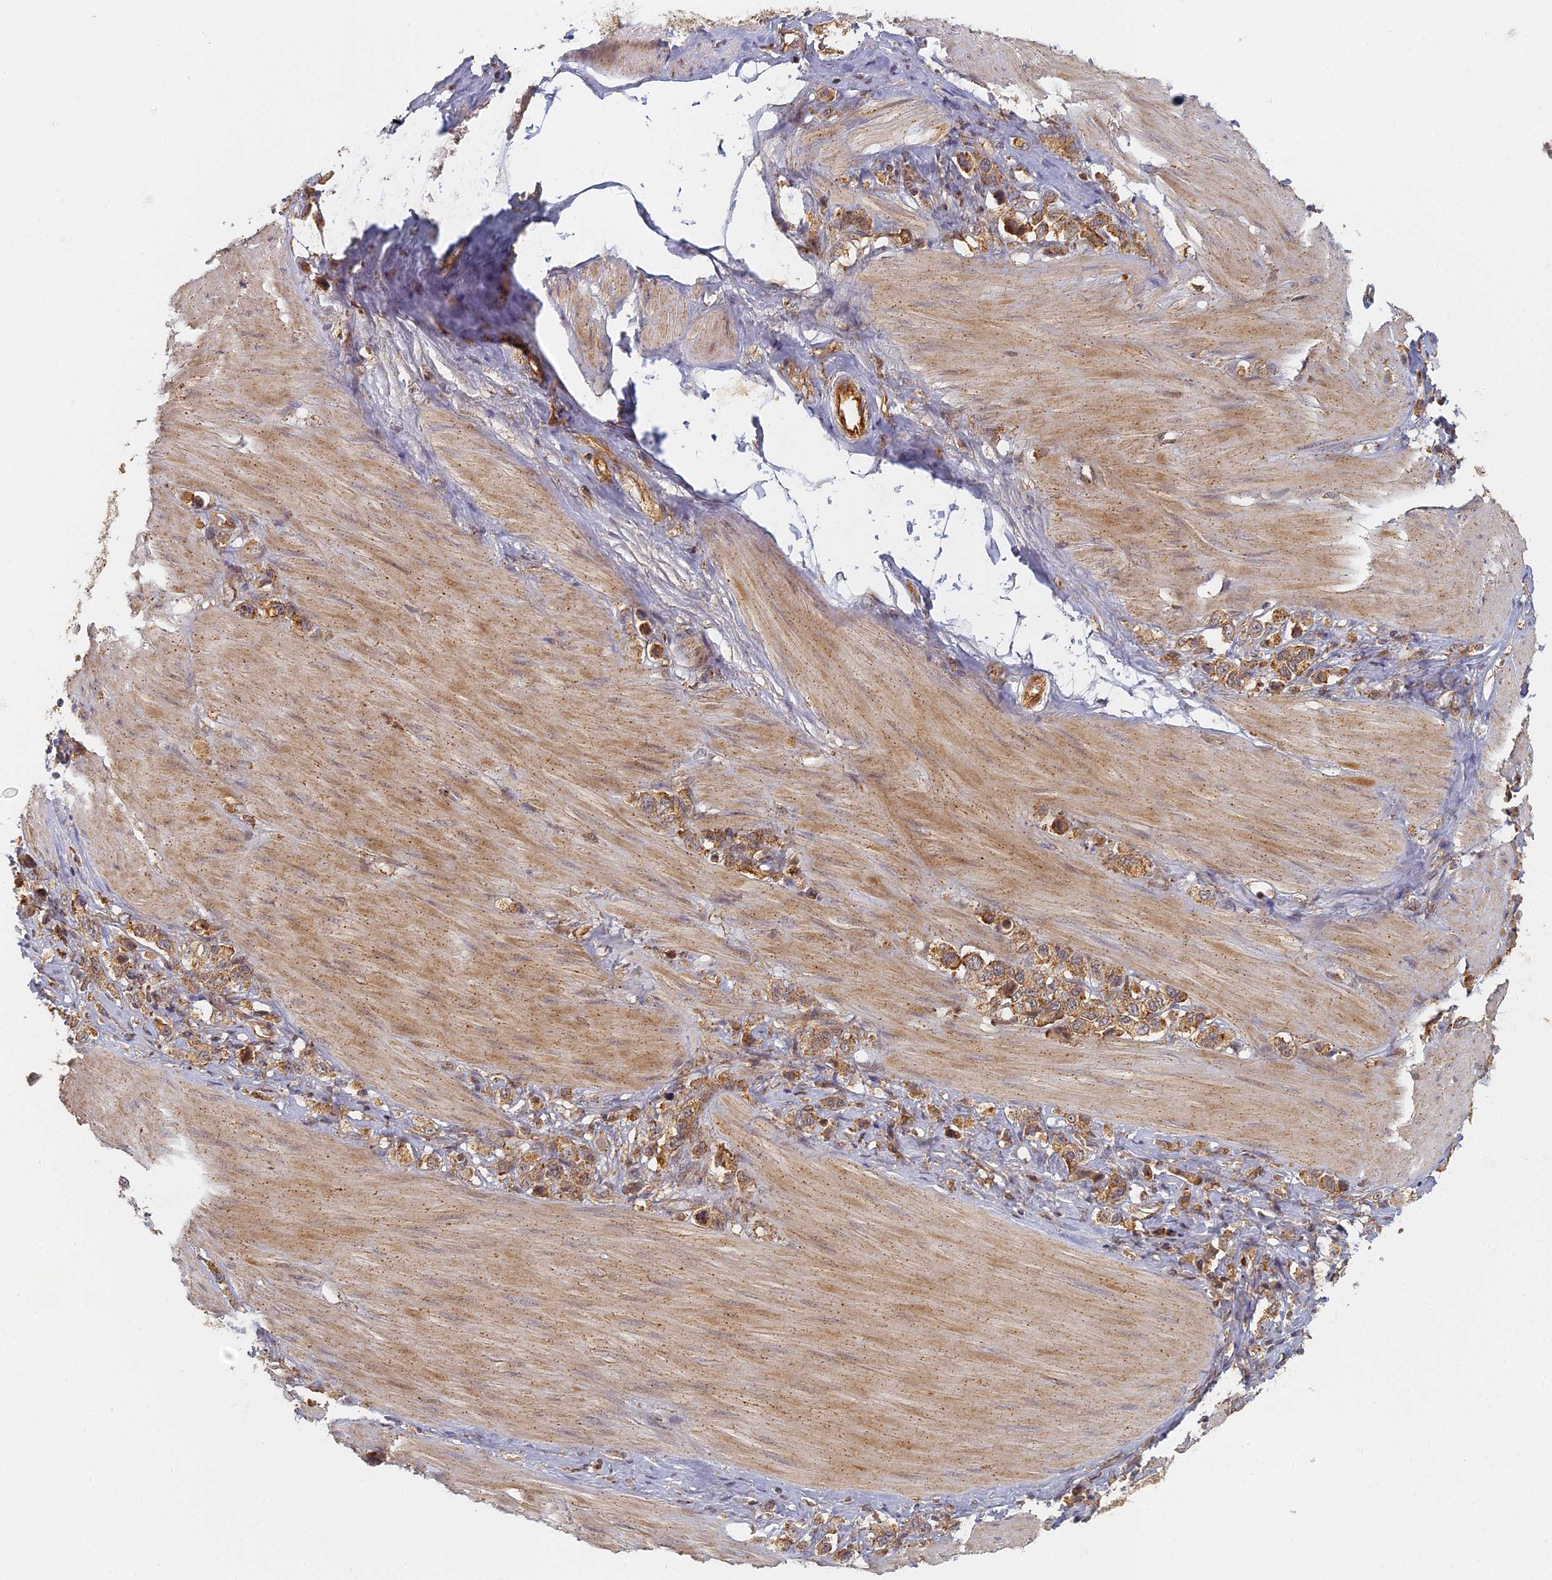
{"staining": {"intensity": "moderate", "quantity": ">75%", "location": "cytoplasmic/membranous"}, "tissue": "stomach cancer", "cell_type": "Tumor cells", "image_type": "cancer", "snomed": [{"axis": "morphology", "description": "Adenocarcinoma, NOS"}, {"axis": "topography", "description": "Stomach"}], "caption": "This histopathology image displays IHC staining of stomach cancer, with medium moderate cytoplasmic/membranous positivity in approximately >75% of tumor cells.", "gene": "INO80D", "patient": {"sex": "female", "age": 65}}